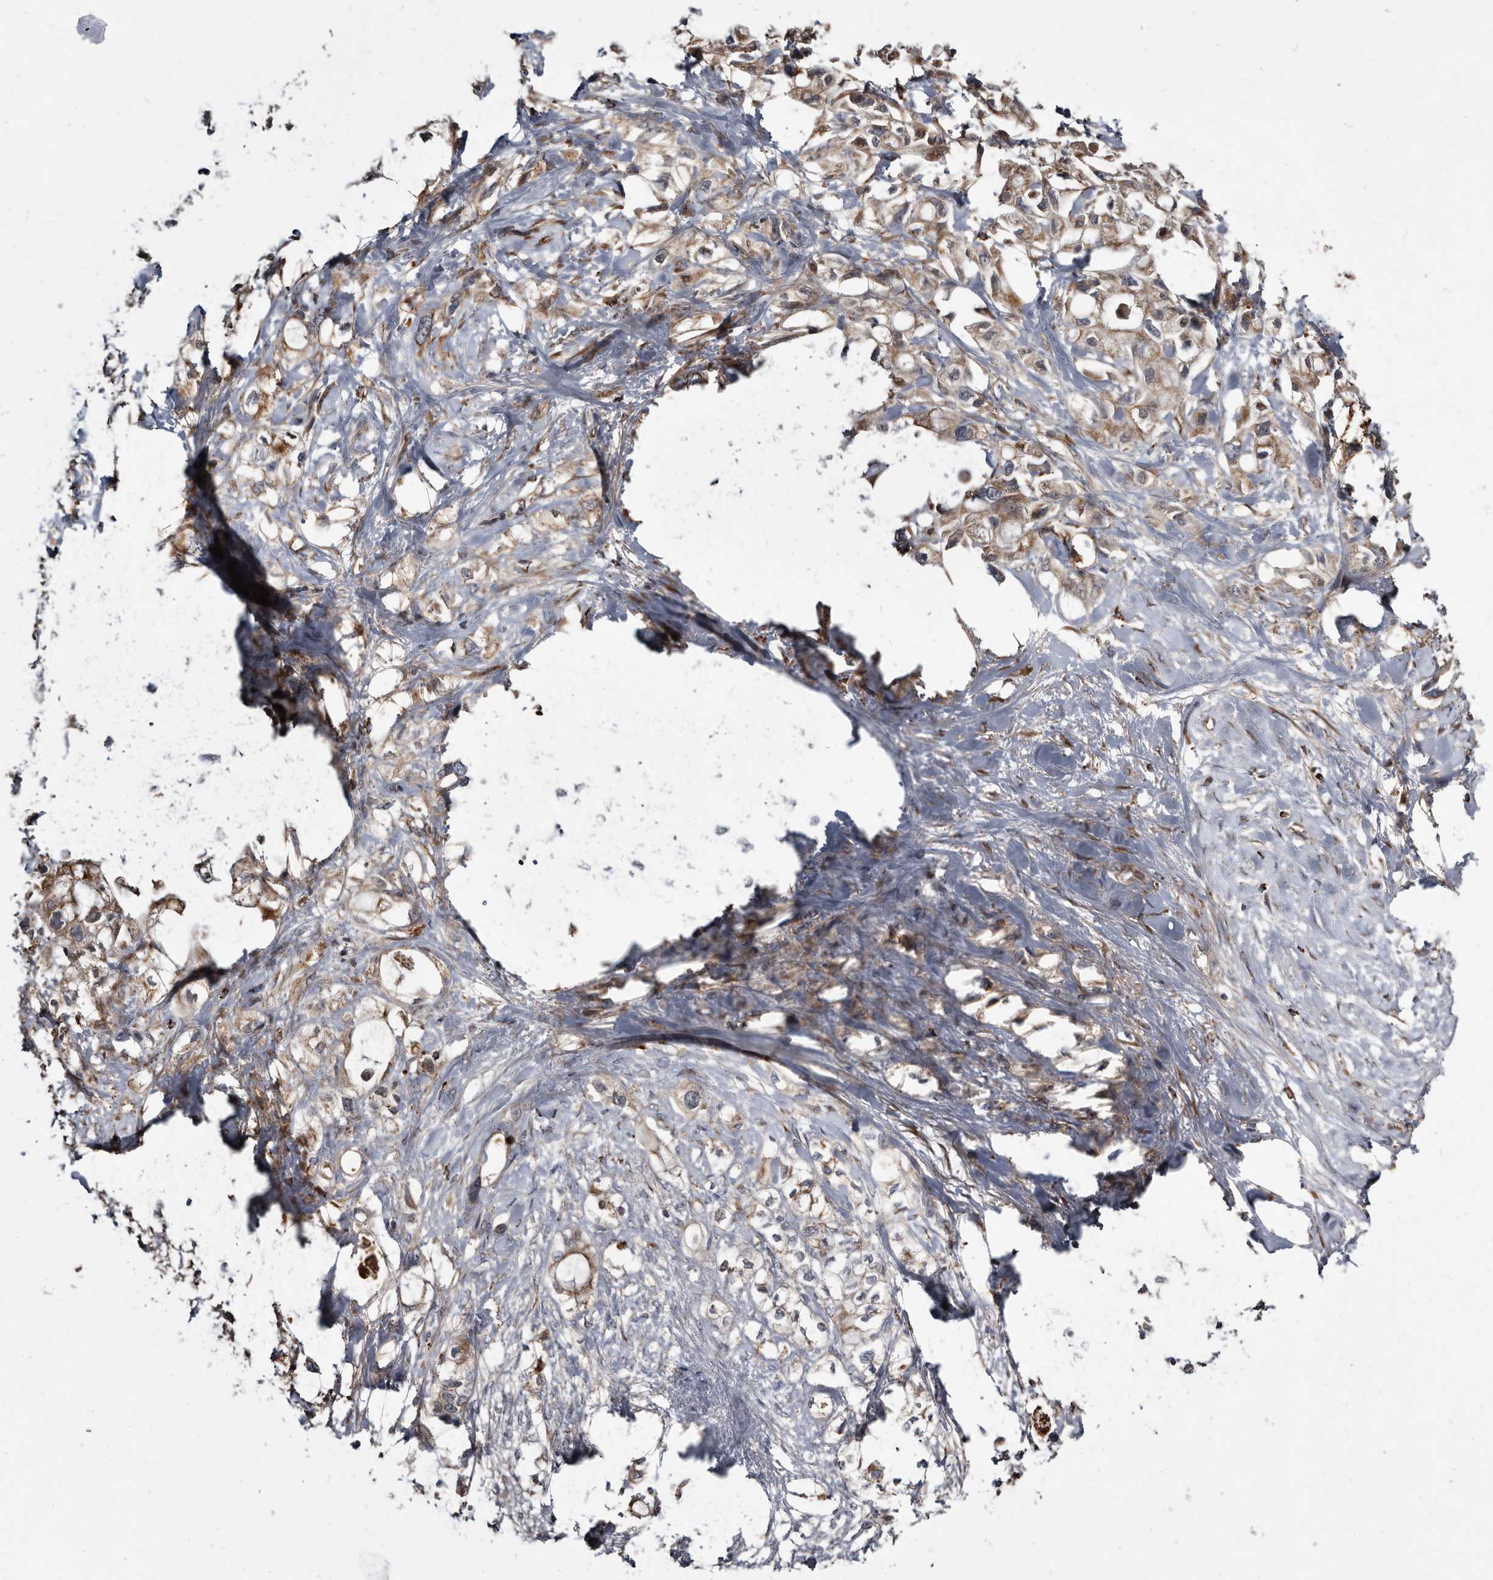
{"staining": {"intensity": "moderate", "quantity": ">75%", "location": "cytoplasmic/membranous"}, "tissue": "pancreatic cancer", "cell_type": "Tumor cells", "image_type": "cancer", "snomed": [{"axis": "morphology", "description": "Adenocarcinoma, NOS"}, {"axis": "topography", "description": "Pancreas"}], "caption": "Pancreatic cancer tissue displays moderate cytoplasmic/membranous positivity in about >75% of tumor cells, visualized by immunohistochemistry. The staining was performed using DAB (3,3'-diaminobenzidine), with brown indicating positive protein expression. Nuclei are stained blue with hematoxylin.", "gene": "CTSA", "patient": {"sex": "female", "age": 56}}